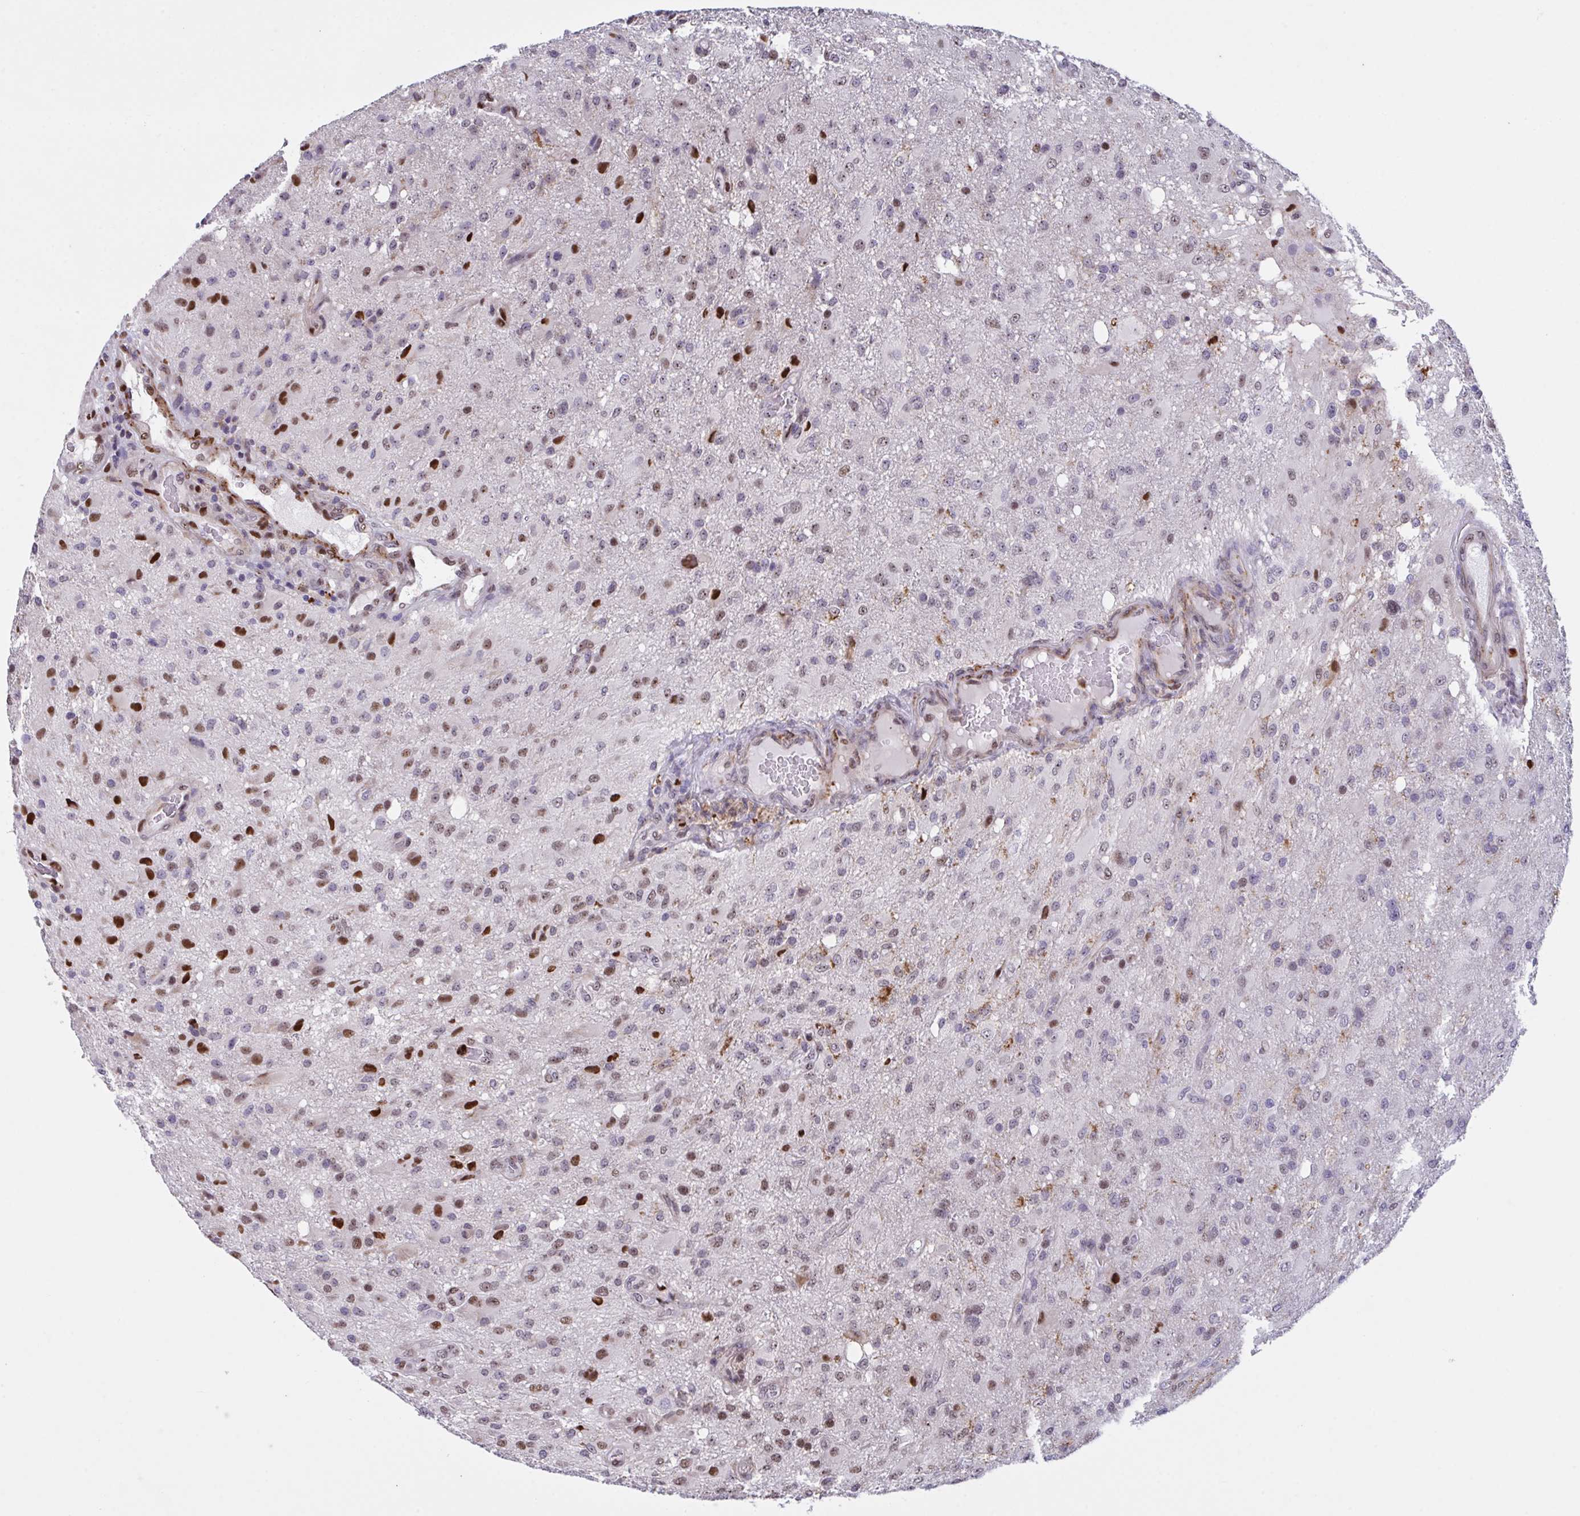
{"staining": {"intensity": "strong", "quantity": "25%-75%", "location": "nuclear"}, "tissue": "glioma", "cell_type": "Tumor cells", "image_type": "cancer", "snomed": [{"axis": "morphology", "description": "Glioma, malignant, High grade"}, {"axis": "topography", "description": "Brain"}], "caption": "A micrograph showing strong nuclear positivity in about 25%-75% of tumor cells in glioma, as visualized by brown immunohistochemical staining.", "gene": "PELI2", "patient": {"sex": "male", "age": 53}}